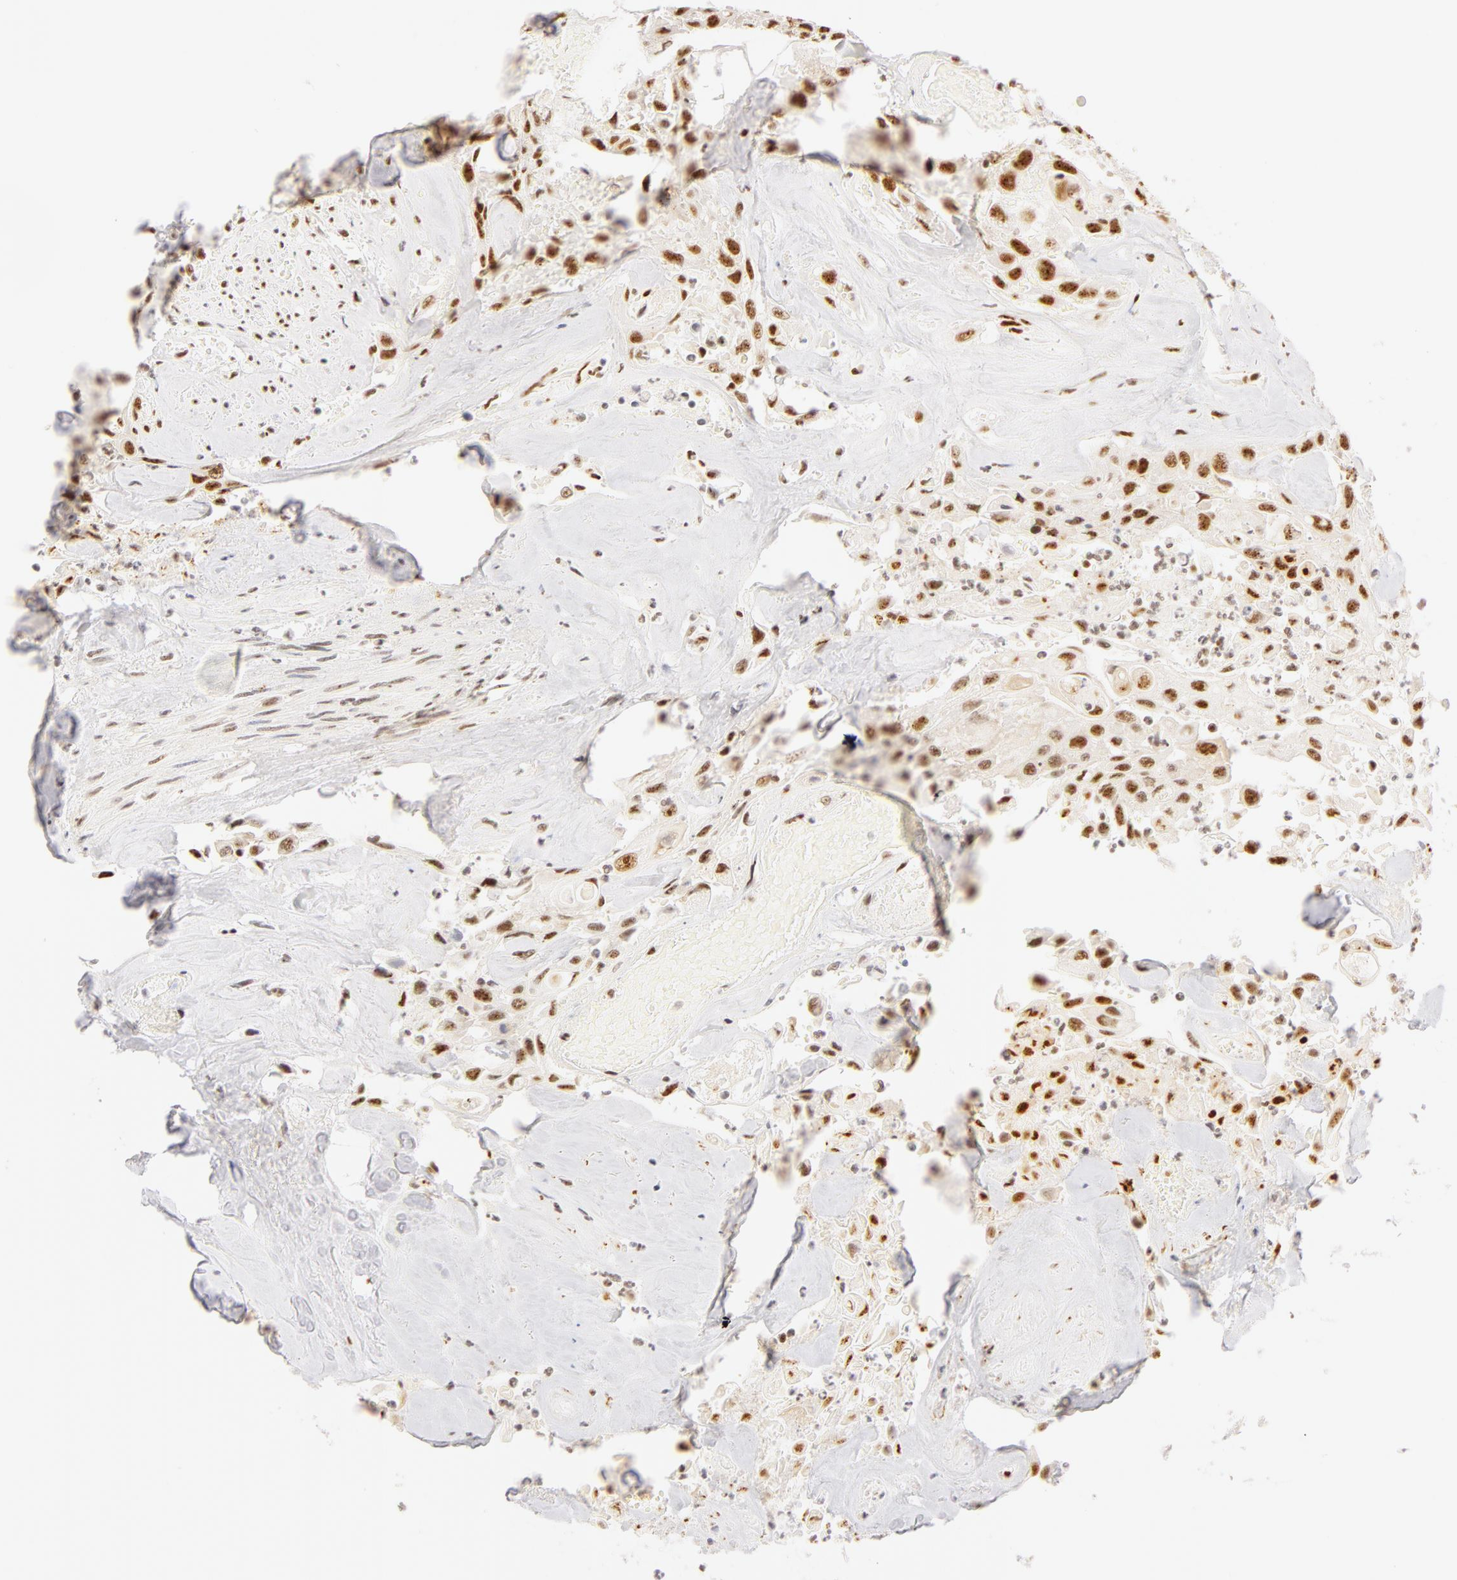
{"staining": {"intensity": "moderate", "quantity": ">75%", "location": "nuclear"}, "tissue": "urothelial cancer", "cell_type": "Tumor cells", "image_type": "cancer", "snomed": [{"axis": "morphology", "description": "Urothelial carcinoma, High grade"}, {"axis": "topography", "description": "Urinary bladder"}], "caption": "A photomicrograph of human high-grade urothelial carcinoma stained for a protein reveals moderate nuclear brown staining in tumor cells.", "gene": "RBM39", "patient": {"sex": "female", "age": 84}}